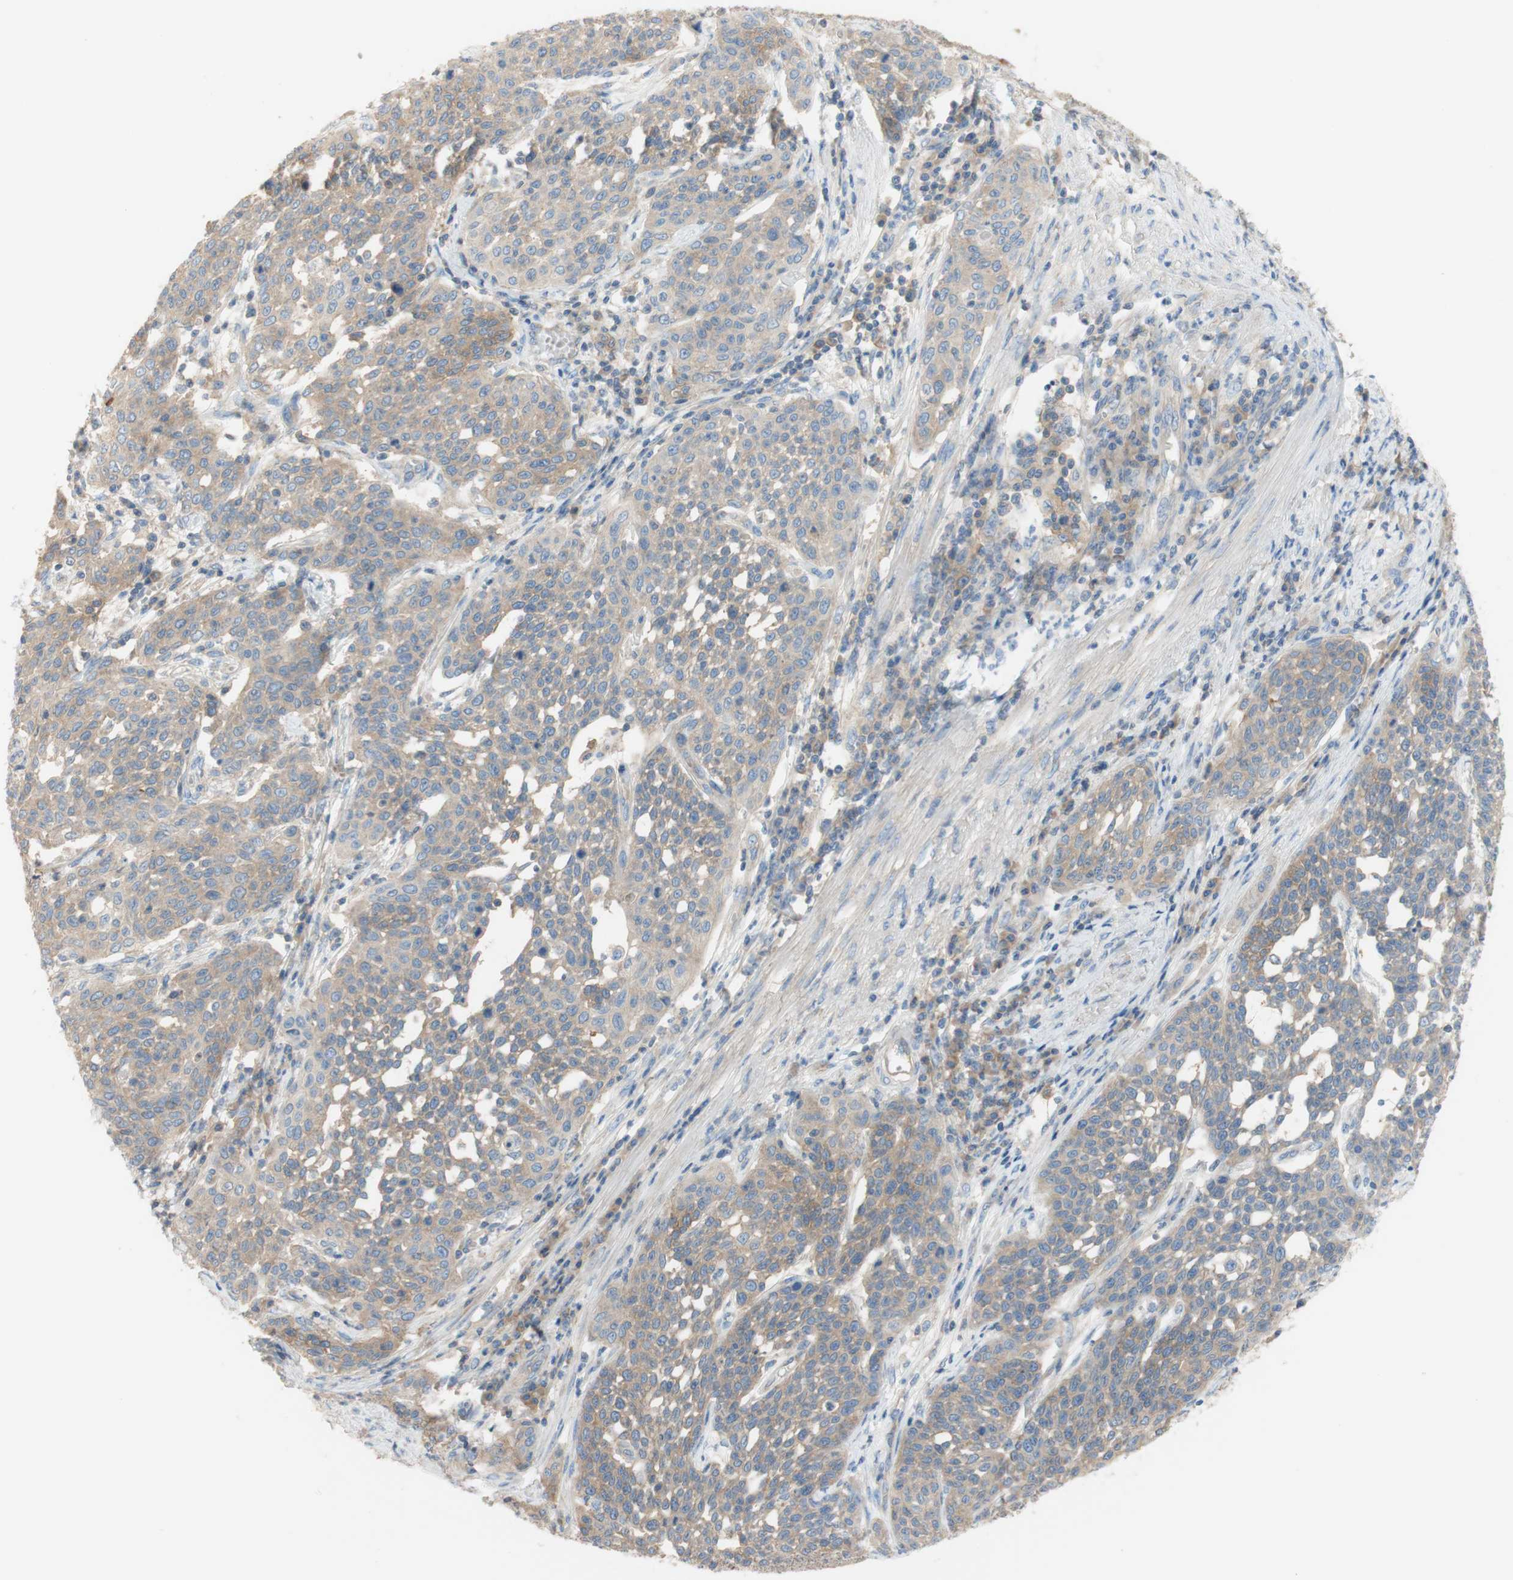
{"staining": {"intensity": "weak", "quantity": ">75%", "location": "cytoplasmic/membranous"}, "tissue": "cervical cancer", "cell_type": "Tumor cells", "image_type": "cancer", "snomed": [{"axis": "morphology", "description": "Squamous cell carcinoma, NOS"}, {"axis": "topography", "description": "Cervix"}], "caption": "Squamous cell carcinoma (cervical) tissue shows weak cytoplasmic/membranous positivity in about >75% of tumor cells", "gene": "ATP2B1", "patient": {"sex": "female", "age": 34}}